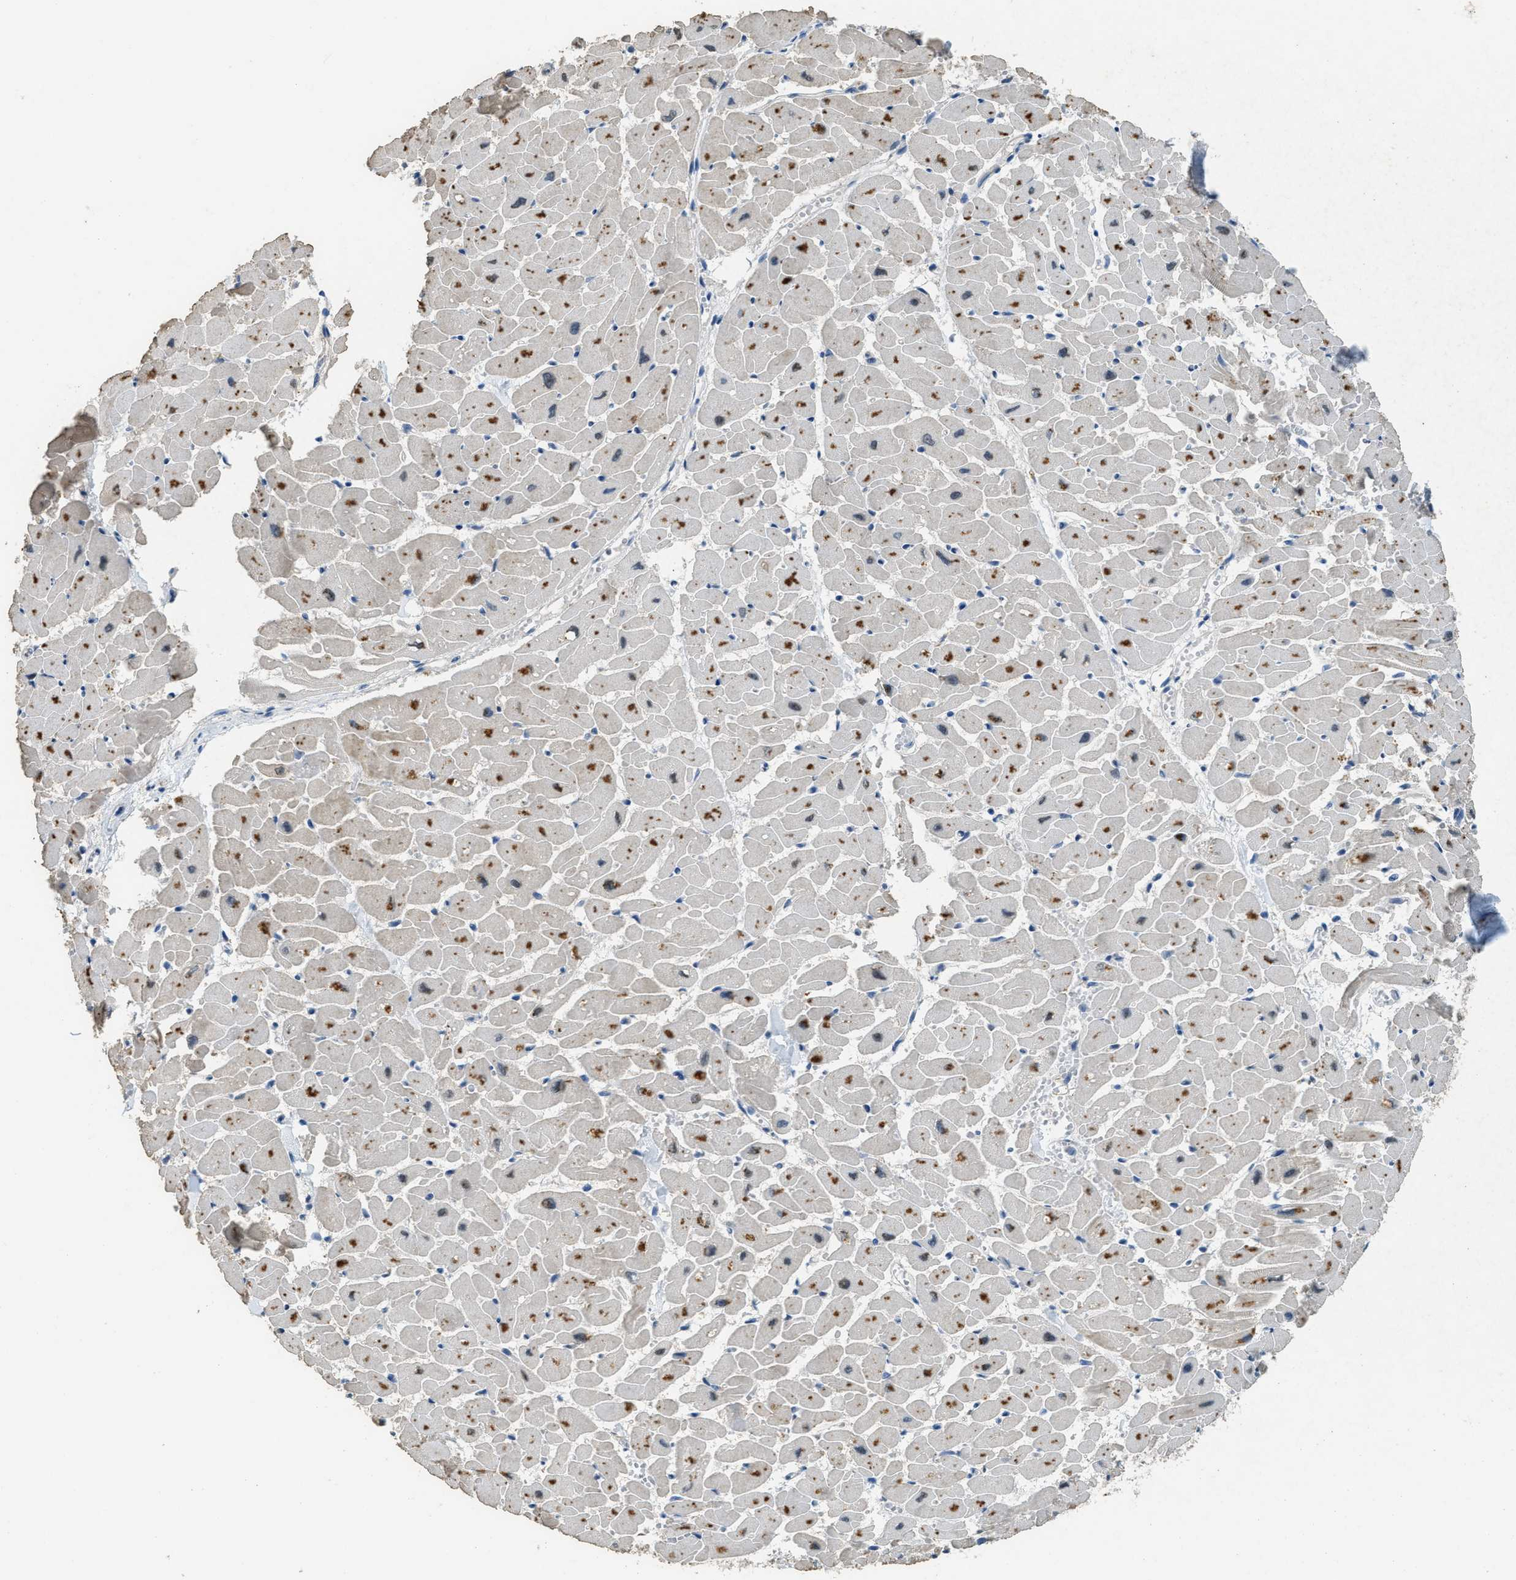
{"staining": {"intensity": "moderate", "quantity": ">75%", "location": "cytoplasmic/membranous"}, "tissue": "heart muscle", "cell_type": "Cardiomyocytes", "image_type": "normal", "snomed": [{"axis": "morphology", "description": "Normal tissue, NOS"}, {"axis": "topography", "description": "Heart"}], "caption": "The histopathology image demonstrates a brown stain indicating the presence of a protein in the cytoplasmic/membranous of cardiomyocytes in heart muscle.", "gene": "IPO7", "patient": {"sex": "female", "age": 19}}